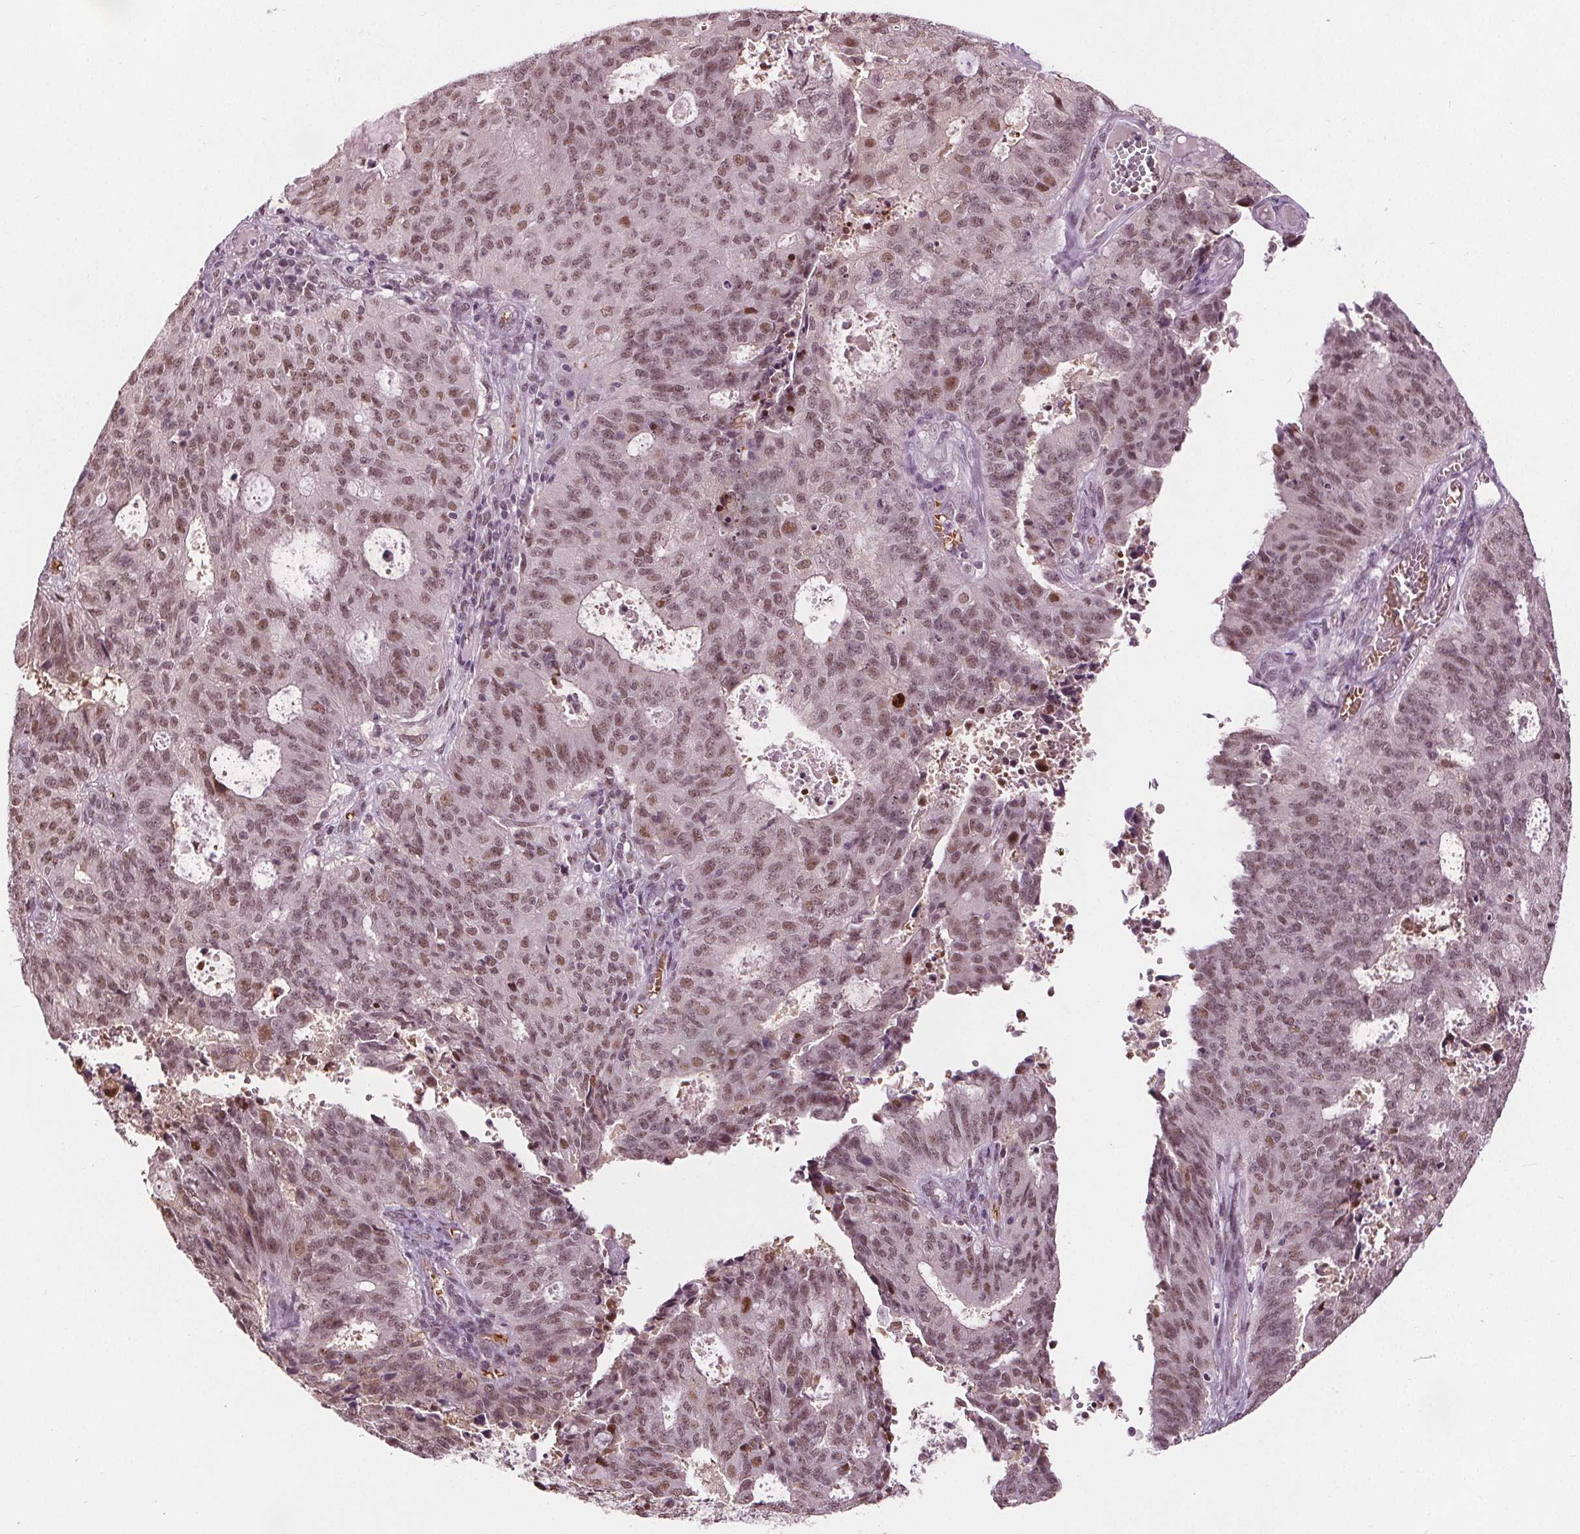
{"staining": {"intensity": "moderate", "quantity": ">75%", "location": "nuclear"}, "tissue": "endometrial cancer", "cell_type": "Tumor cells", "image_type": "cancer", "snomed": [{"axis": "morphology", "description": "Adenocarcinoma, NOS"}, {"axis": "topography", "description": "Endometrium"}], "caption": "Human adenocarcinoma (endometrial) stained for a protein (brown) displays moderate nuclear positive staining in about >75% of tumor cells.", "gene": "IWS1", "patient": {"sex": "female", "age": 82}}